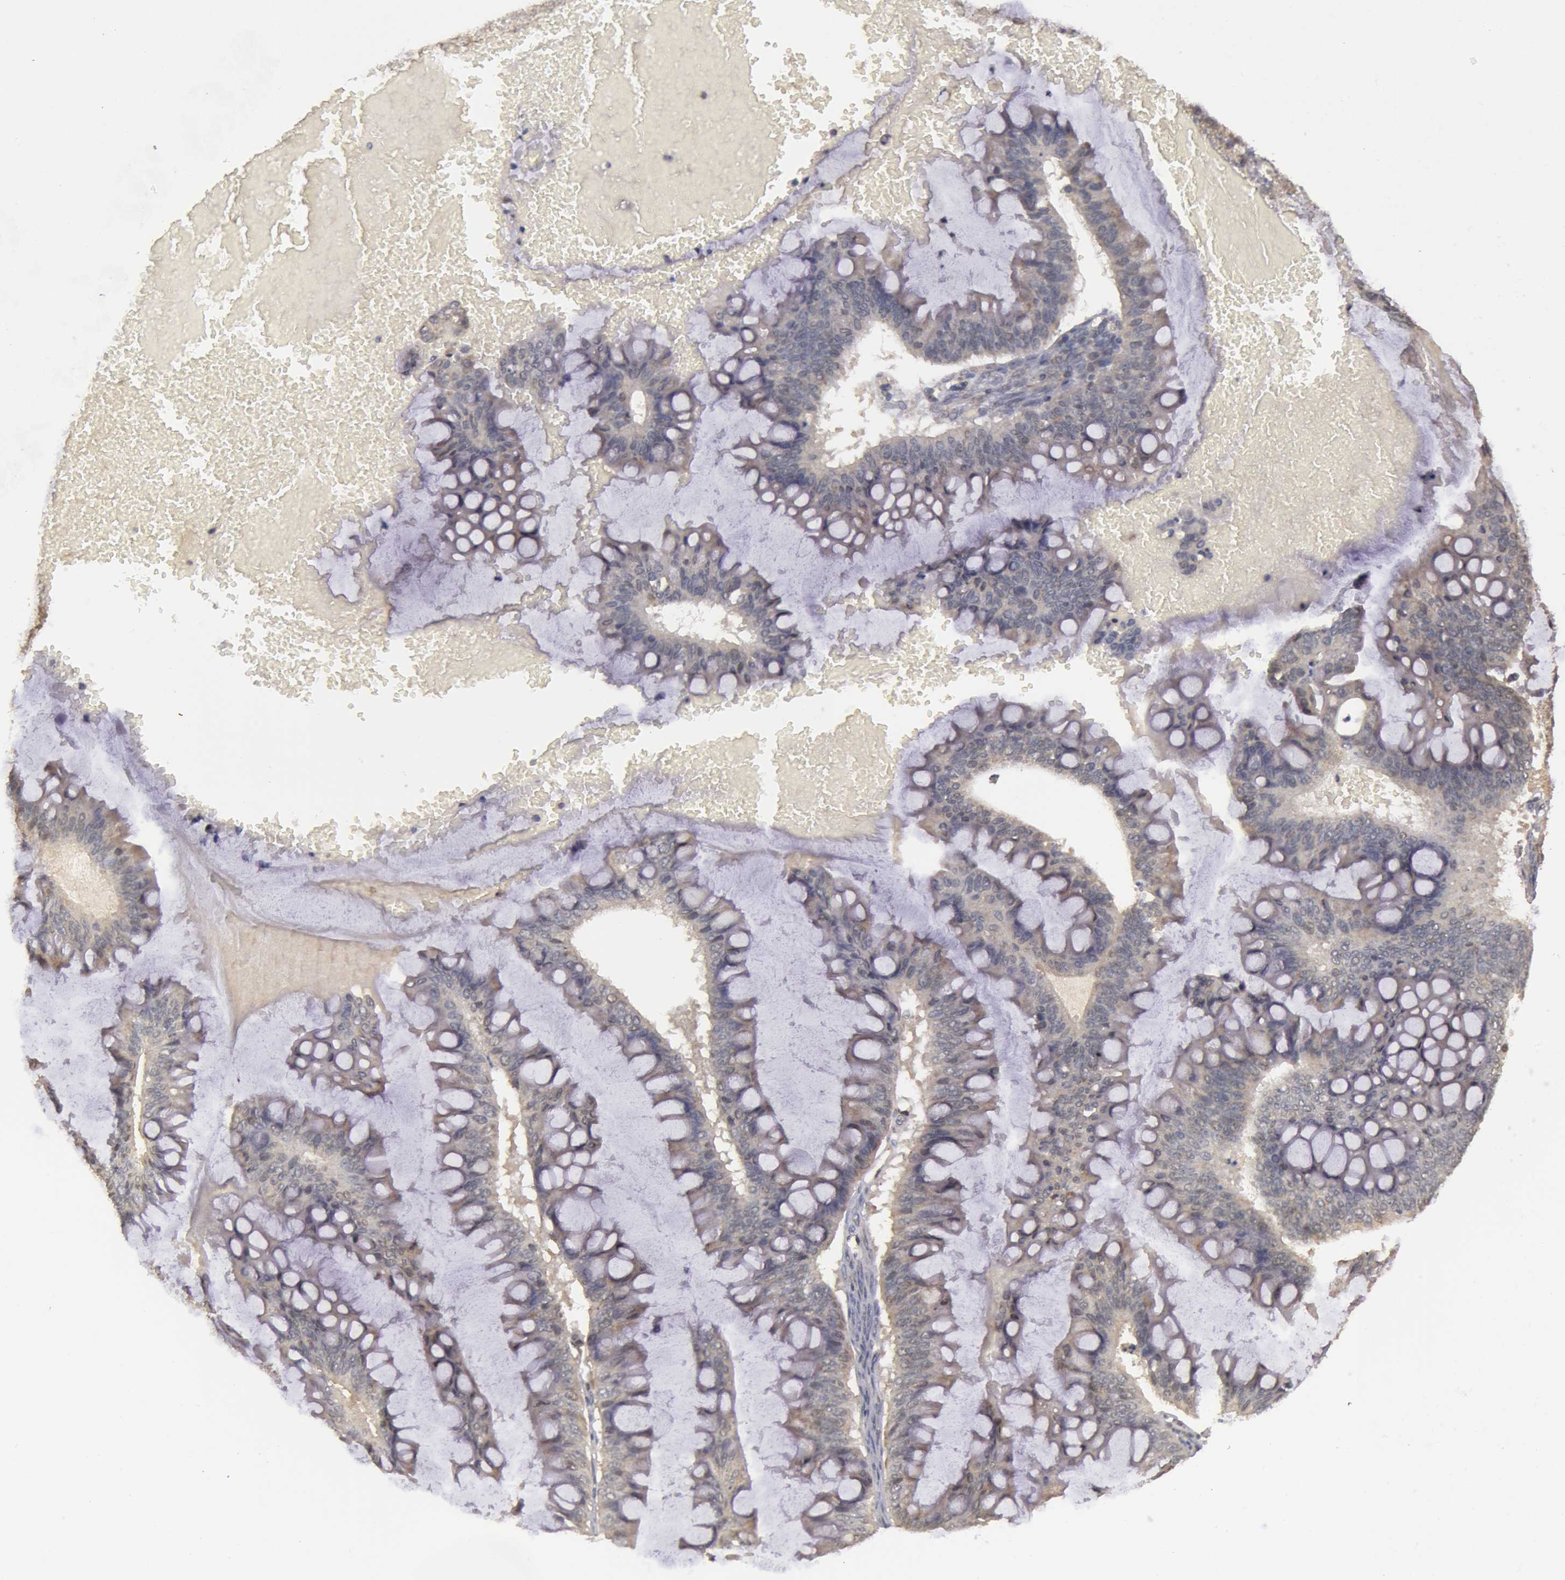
{"staining": {"intensity": "negative", "quantity": "none", "location": "none"}, "tissue": "ovarian cancer", "cell_type": "Tumor cells", "image_type": "cancer", "snomed": [{"axis": "morphology", "description": "Cystadenocarcinoma, mucinous, NOS"}, {"axis": "topography", "description": "Ovary"}], "caption": "An immunohistochemistry image of mucinous cystadenocarcinoma (ovarian) is shown. There is no staining in tumor cells of mucinous cystadenocarcinoma (ovarian). (Immunohistochemistry, brightfield microscopy, high magnification).", "gene": "GLIS1", "patient": {"sex": "female", "age": 73}}